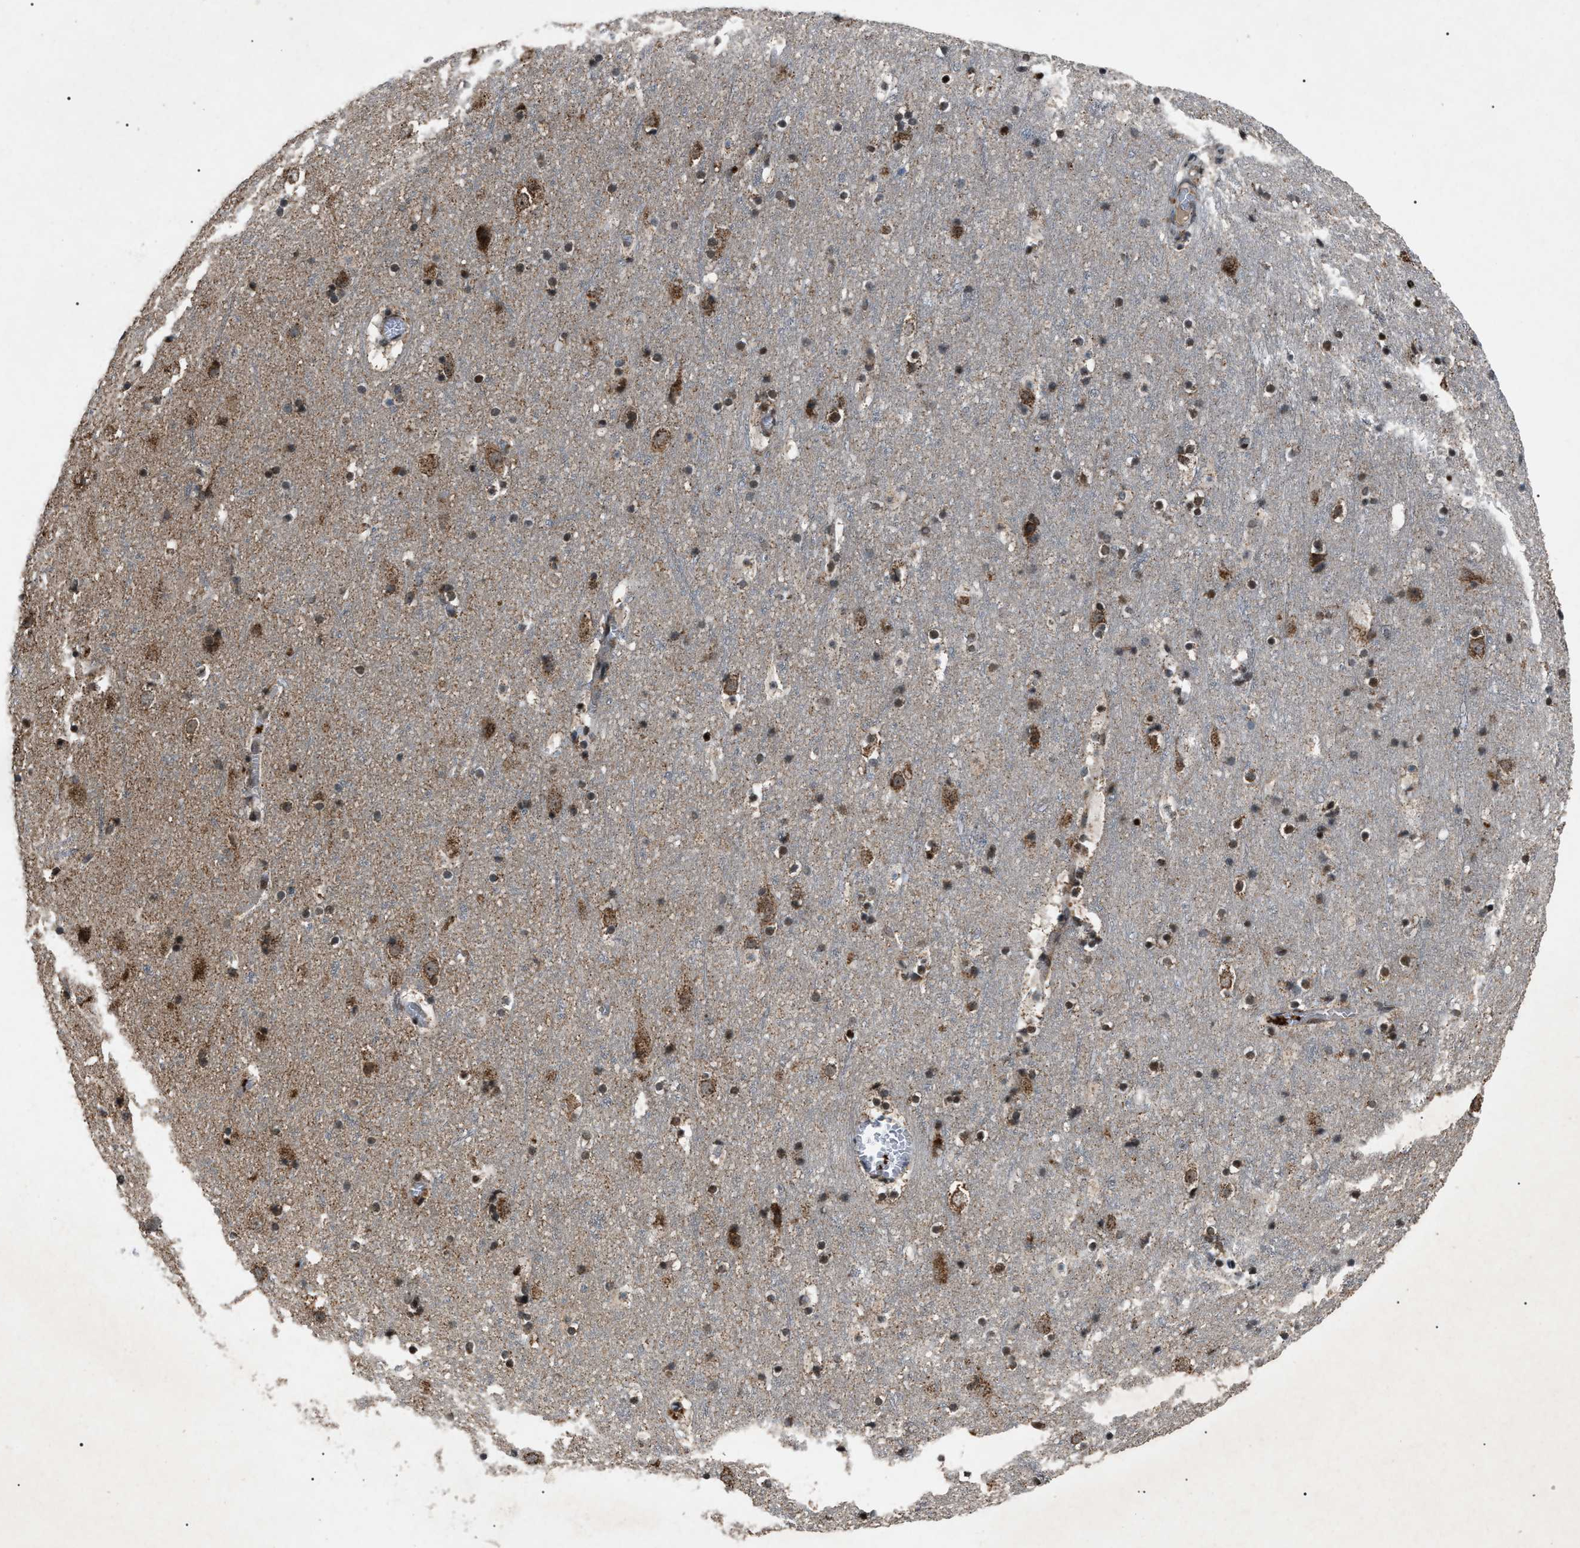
{"staining": {"intensity": "weak", "quantity": ">75%", "location": "cytoplasmic/membranous"}, "tissue": "cerebral cortex", "cell_type": "Endothelial cells", "image_type": "normal", "snomed": [{"axis": "morphology", "description": "Normal tissue, NOS"}, {"axis": "topography", "description": "Cerebral cortex"}], "caption": "A photomicrograph of human cerebral cortex stained for a protein demonstrates weak cytoplasmic/membranous brown staining in endothelial cells.", "gene": "ZFAND2A", "patient": {"sex": "male", "age": 45}}